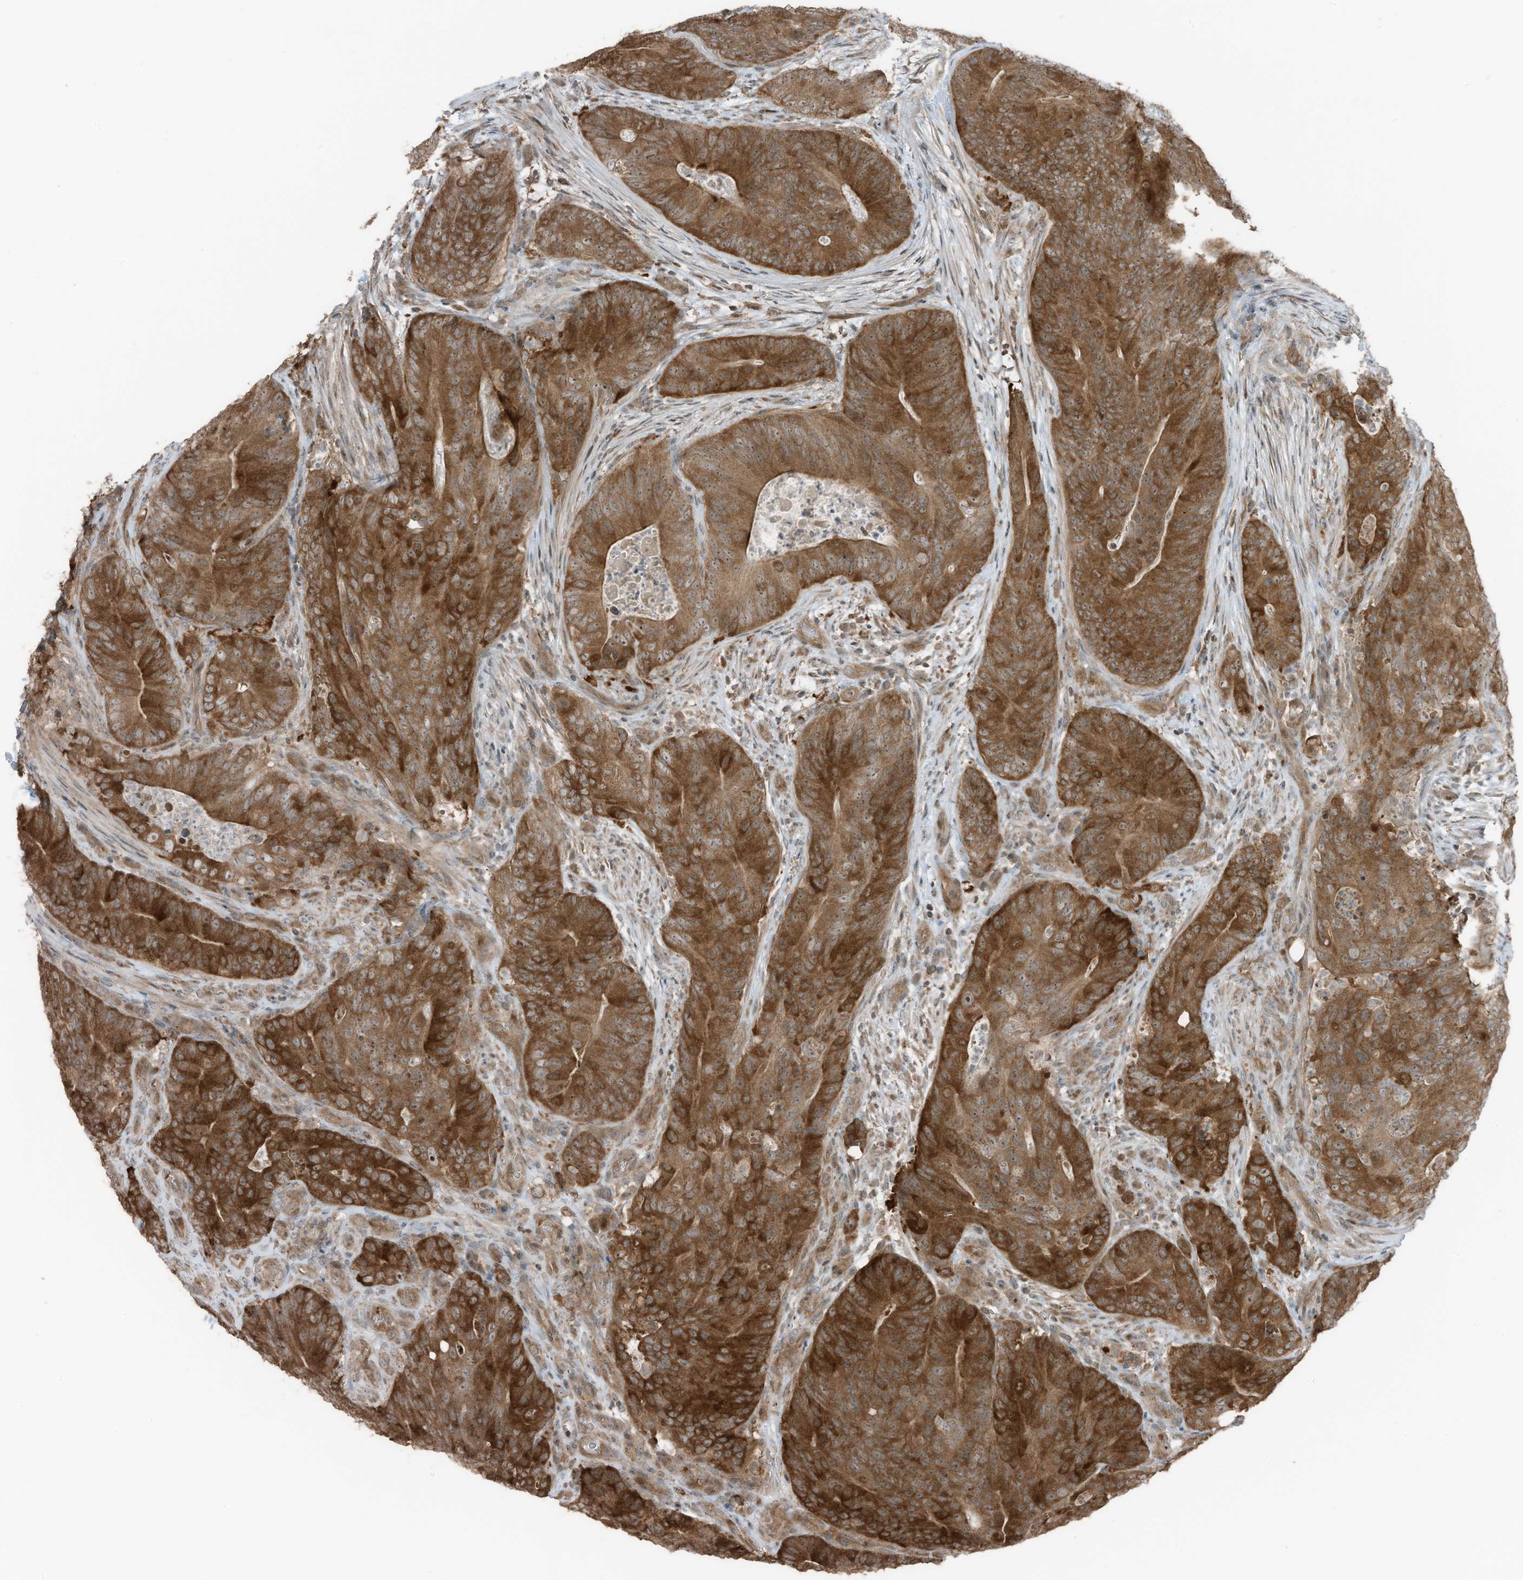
{"staining": {"intensity": "moderate", "quantity": ">75%", "location": "cytoplasmic/membranous,nuclear"}, "tissue": "colorectal cancer", "cell_type": "Tumor cells", "image_type": "cancer", "snomed": [{"axis": "morphology", "description": "Normal tissue, NOS"}, {"axis": "topography", "description": "Colon"}], "caption": "Colorectal cancer tissue reveals moderate cytoplasmic/membranous and nuclear staining in approximately >75% of tumor cells", "gene": "TXNDC9", "patient": {"sex": "female", "age": 82}}